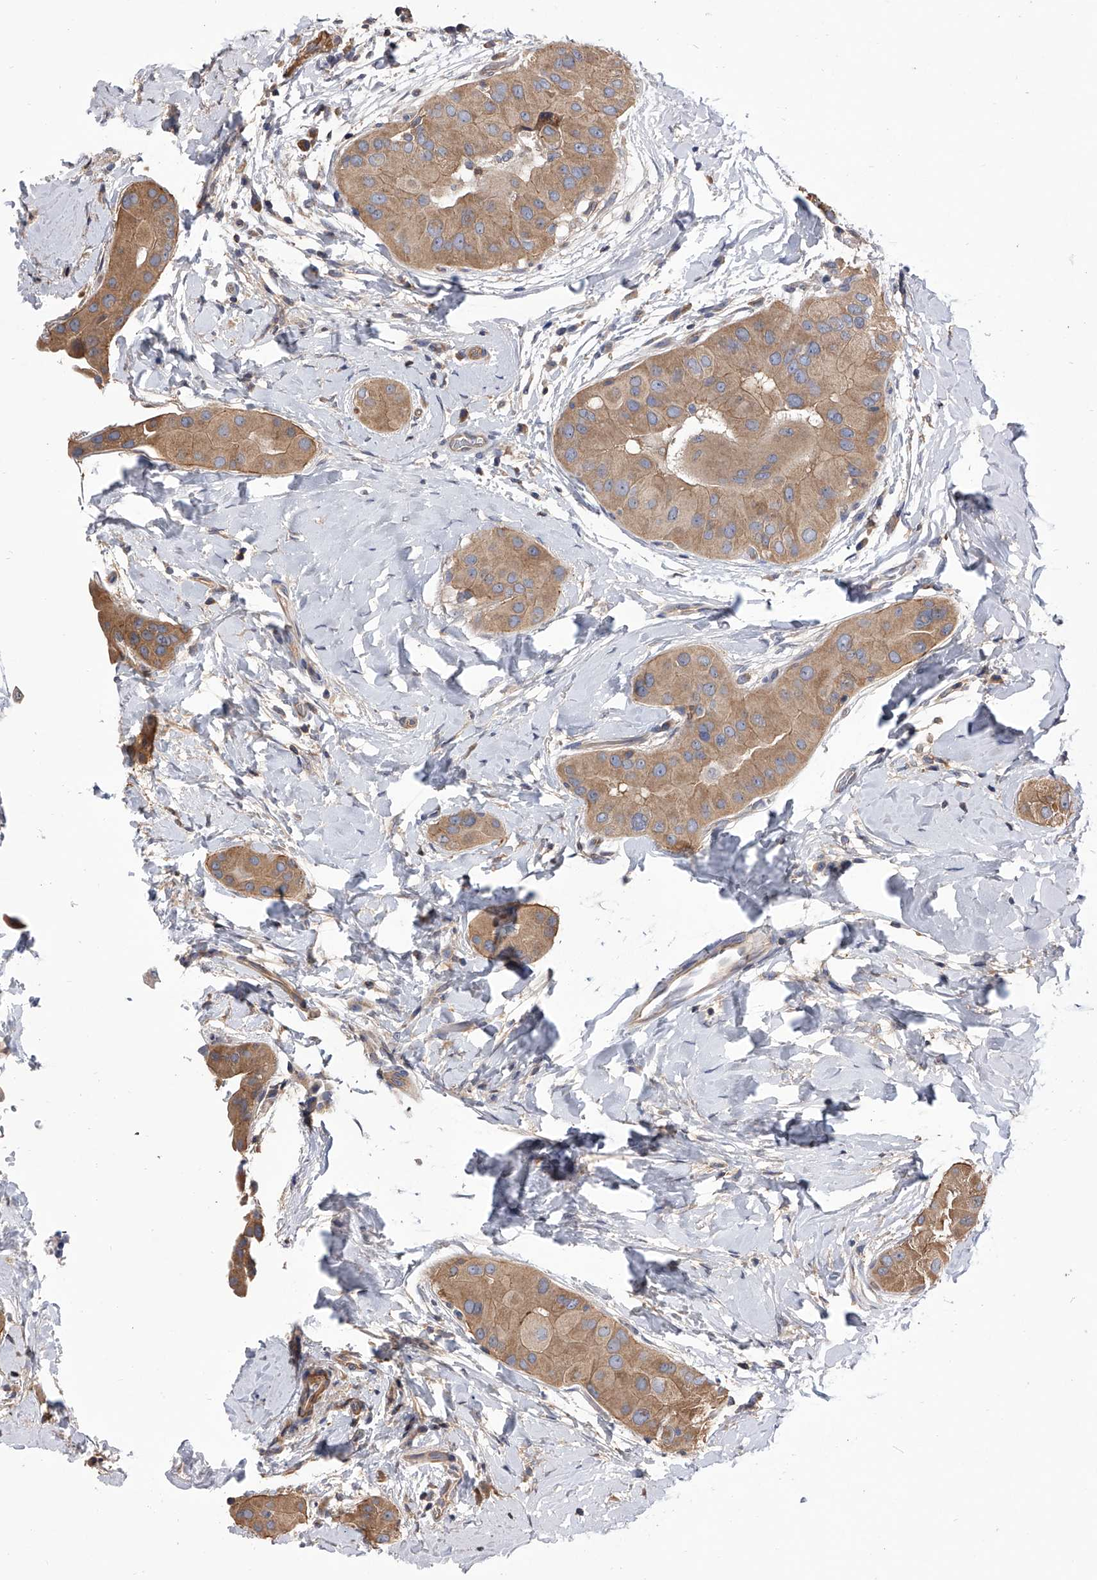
{"staining": {"intensity": "moderate", "quantity": ">75%", "location": "cytoplasmic/membranous"}, "tissue": "thyroid cancer", "cell_type": "Tumor cells", "image_type": "cancer", "snomed": [{"axis": "morphology", "description": "Papillary adenocarcinoma, NOS"}, {"axis": "topography", "description": "Thyroid gland"}], "caption": "Thyroid cancer stained with a protein marker demonstrates moderate staining in tumor cells.", "gene": "CUL7", "patient": {"sex": "male", "age": 33}}